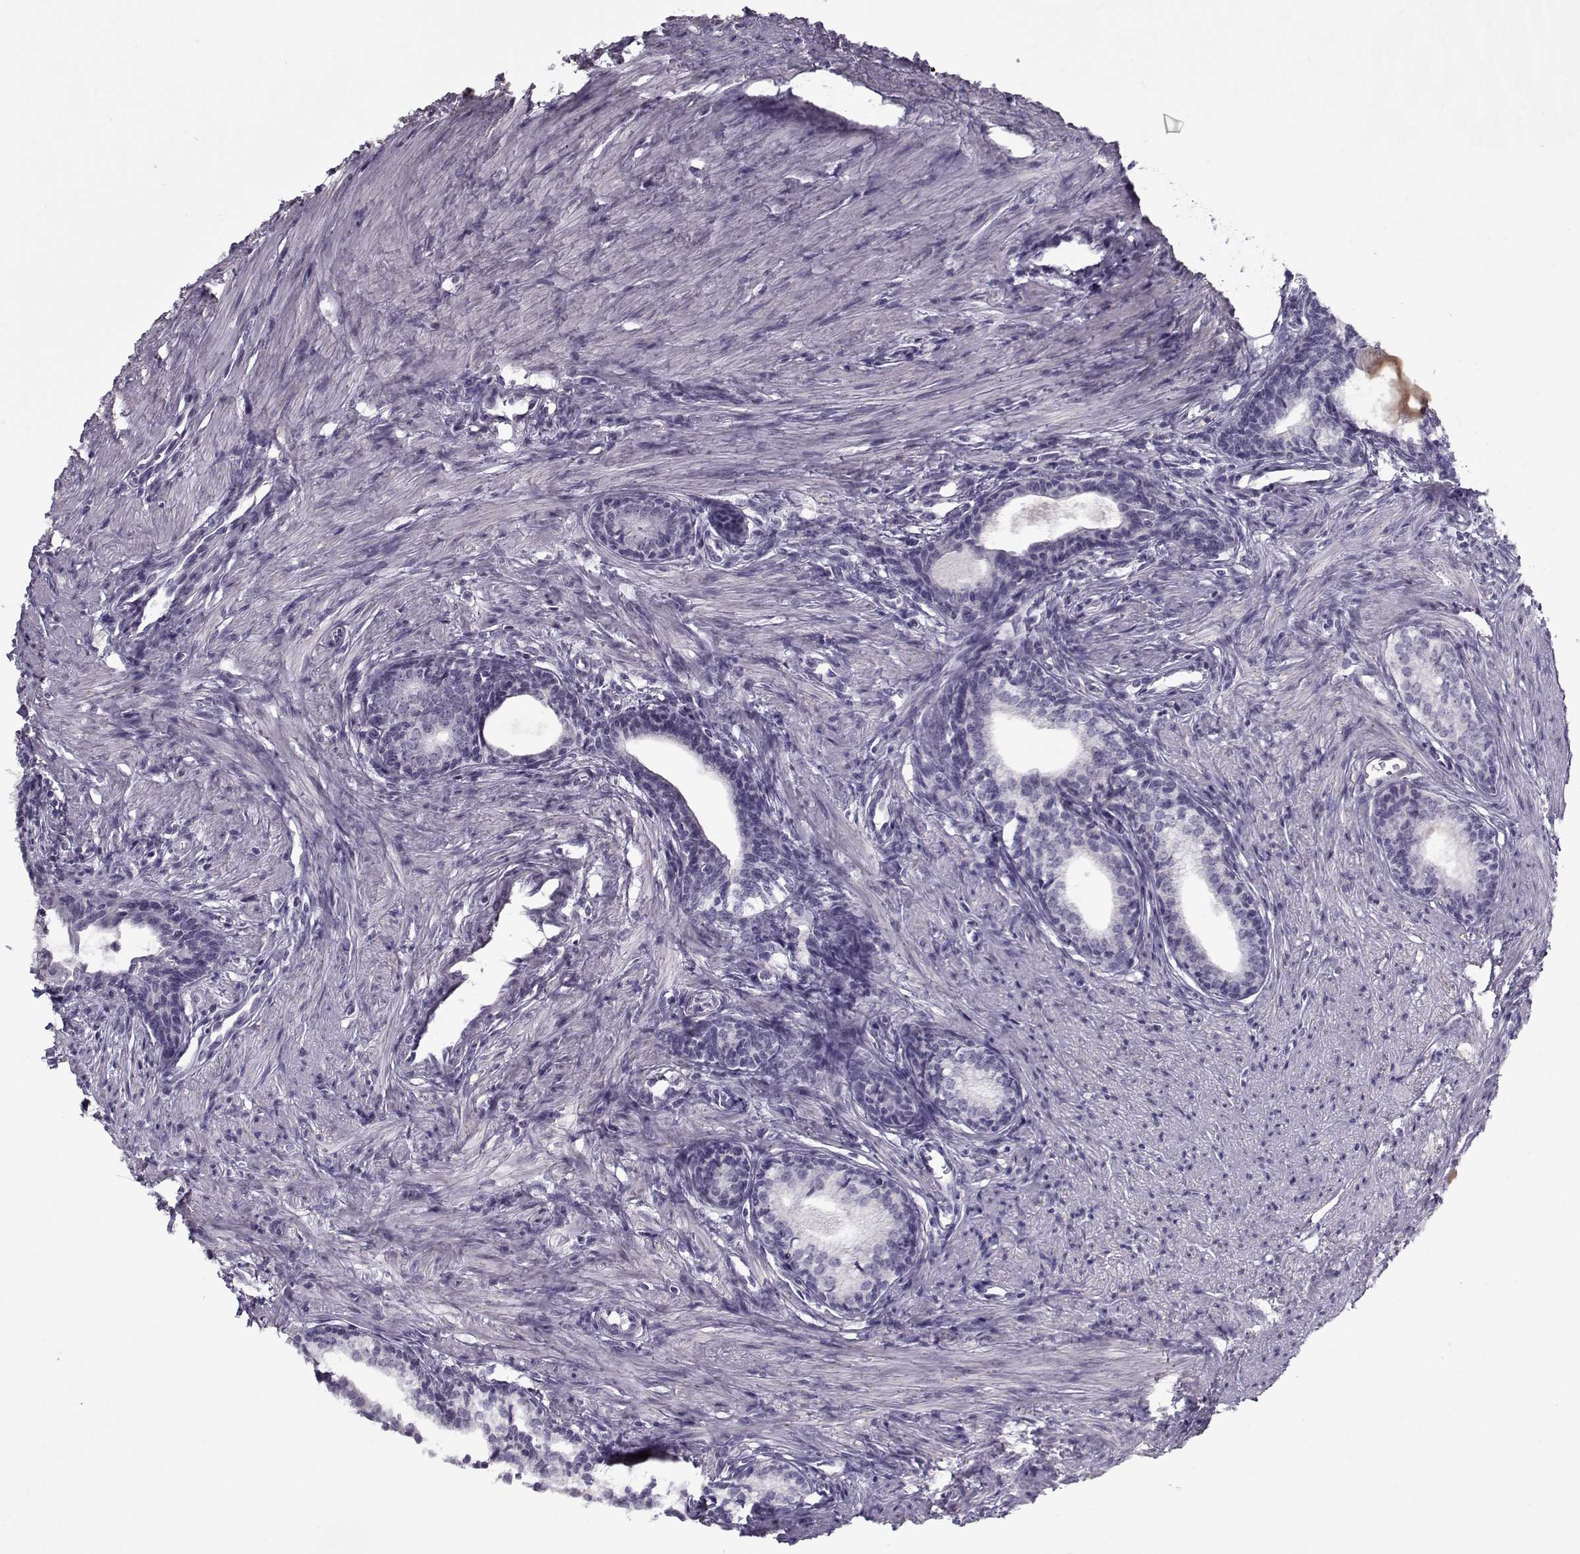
{"staining": {"intensity": "negative", "quantity": "none", "location": "none"}, "tissue": "prostate", "cell_type": "Glandular cells", "image_type": "normal", "snomed": [{"axis": "morphology", "description": "Normal tissue, NOS"}, {"axis": "topography", "description": "Prostate"}], "caption": "Unremarkable prostate was stained to show a protein in brown. There is no significant staining in glandular cells. (DAB IHC, high magnification).", "gene": "SEC16B", "patient": {"sex": "male", "age": 60}}